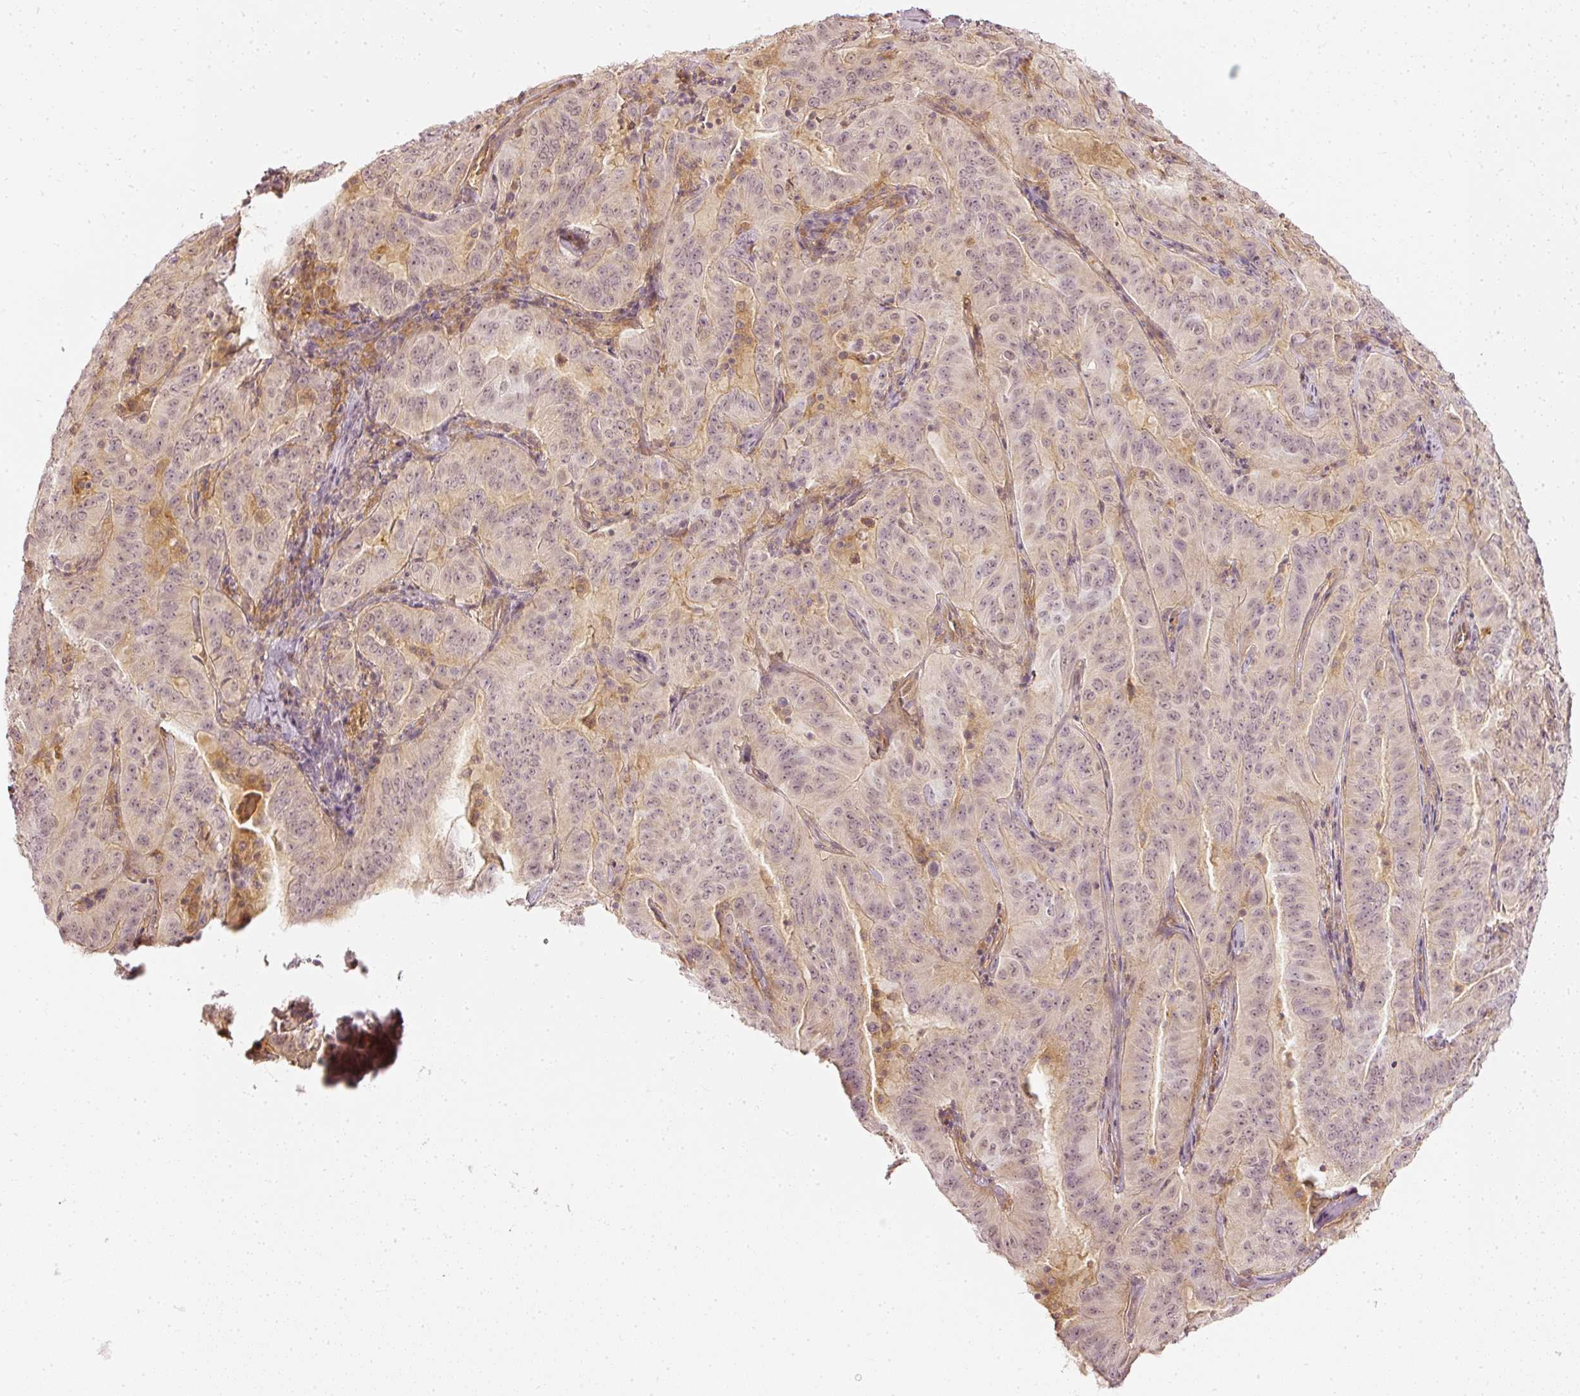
{"staining": {"intensity": "weak", "quantity": "25%-75%", "location": "cytoplasmic/membranous"}, "tissue": "pancreatic cancer", "cell_type": "Tumor cells", "image_type": "cancer", "snomed": [{"axis": "morphology", "description": "Adenocarcinoma, NOS"}, {"axis": "topography", "description": "Pancreas"}], "caption": "Pancreatic cancer (adenocarcinoma) stained with a protein marker reveals weak staining in tumor cells.", "gene": "DRD2", "patient": {"sex": "male", "age": 63}}